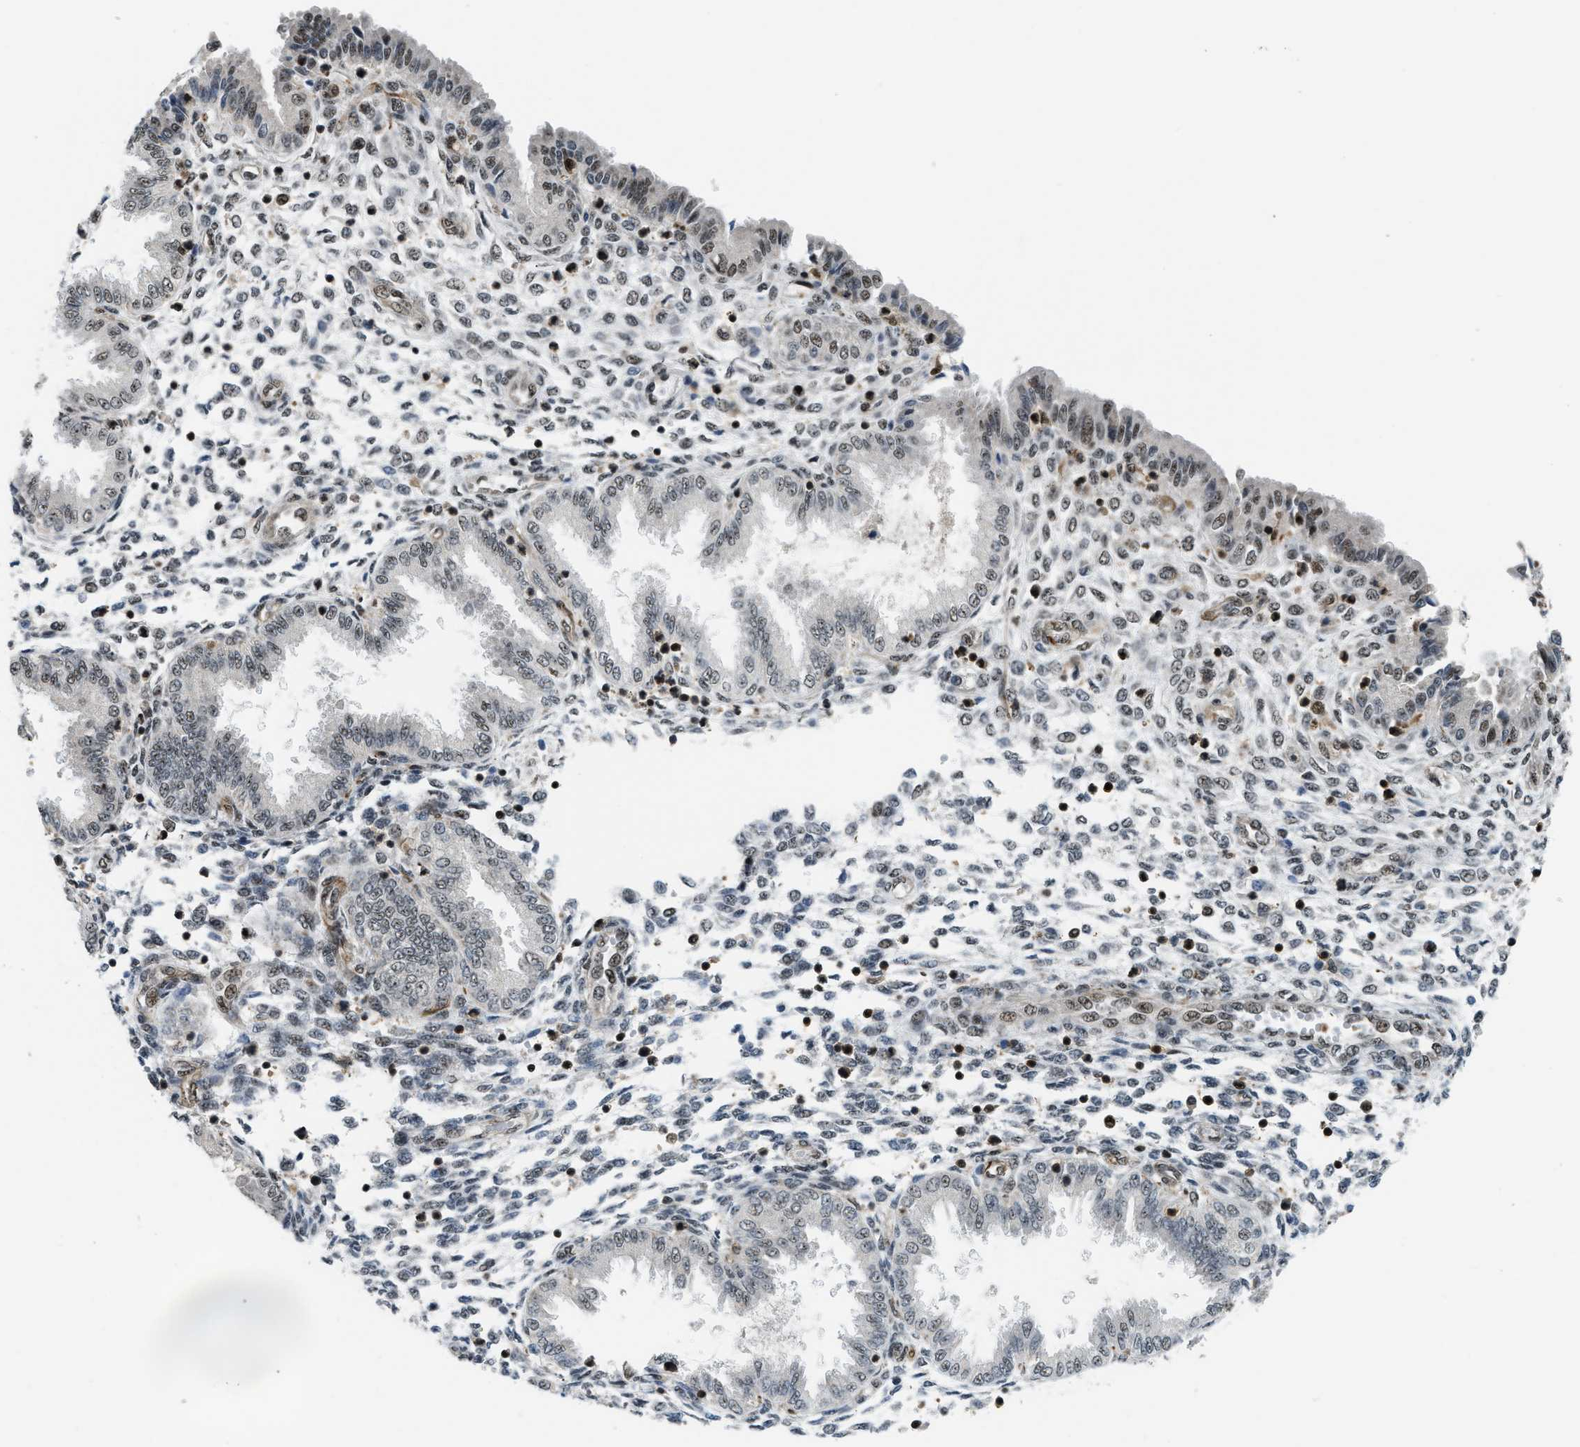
{"staining": {"intensity": "moderate", "quantity": "25%-75%", "location": "nuclear"}, "tissue": "endometrium", "cell_type": "Cells in endometrial stroma", "image_type": "normal", "snomed": [{"axis": "morphology", "description": "Normal tissue, NOS"}, {"axis": "topography", "description": "Endometrium"}], "caption": "An IHC histopathology image of benign tissue is shown. Protein staining in brown shows moderate nuclear positivity in endometrium within cells in endometrial stroma.", "gene": "E2F1", "patient": {"sex": "female", "age": 33}}